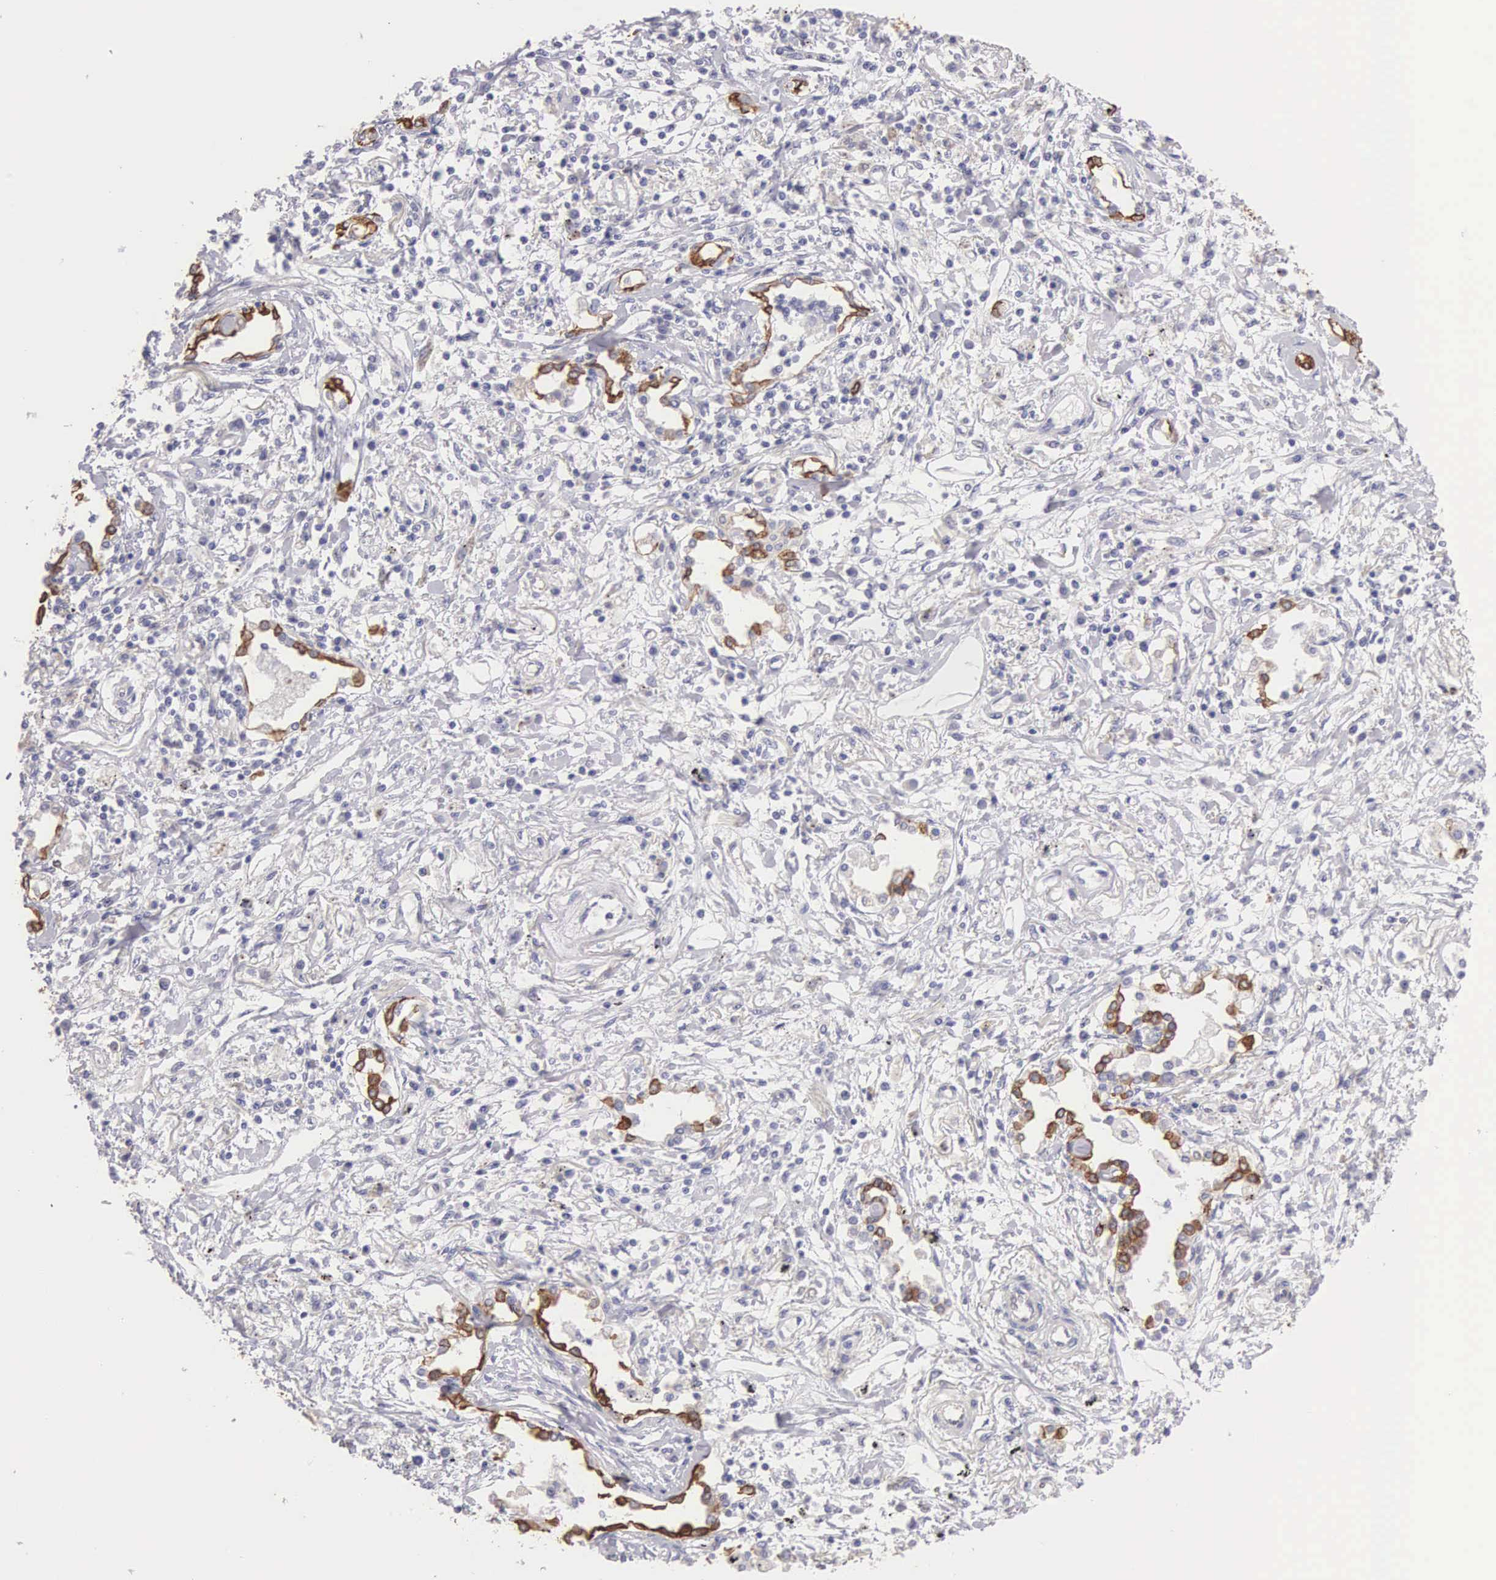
{"staining": {"intensity": "weak", "quantity": "<25%", "location": "cytoplasmic/membranous"}, "tissue": "lung cancer", "cell_type": "Tumor cells", "image_type": "cancer", "snomed": [{"axis": "morphology", "description": "Adenocarcinoma, NOS"}, {"axis": "topography", "description": "Lung"}], "caption": "This is an immunohistochemistry micrograph of lung cancer. There is no expression in tumor cells.", "gene": "PIR", "patient": {"sex": "male", "age": 60}}